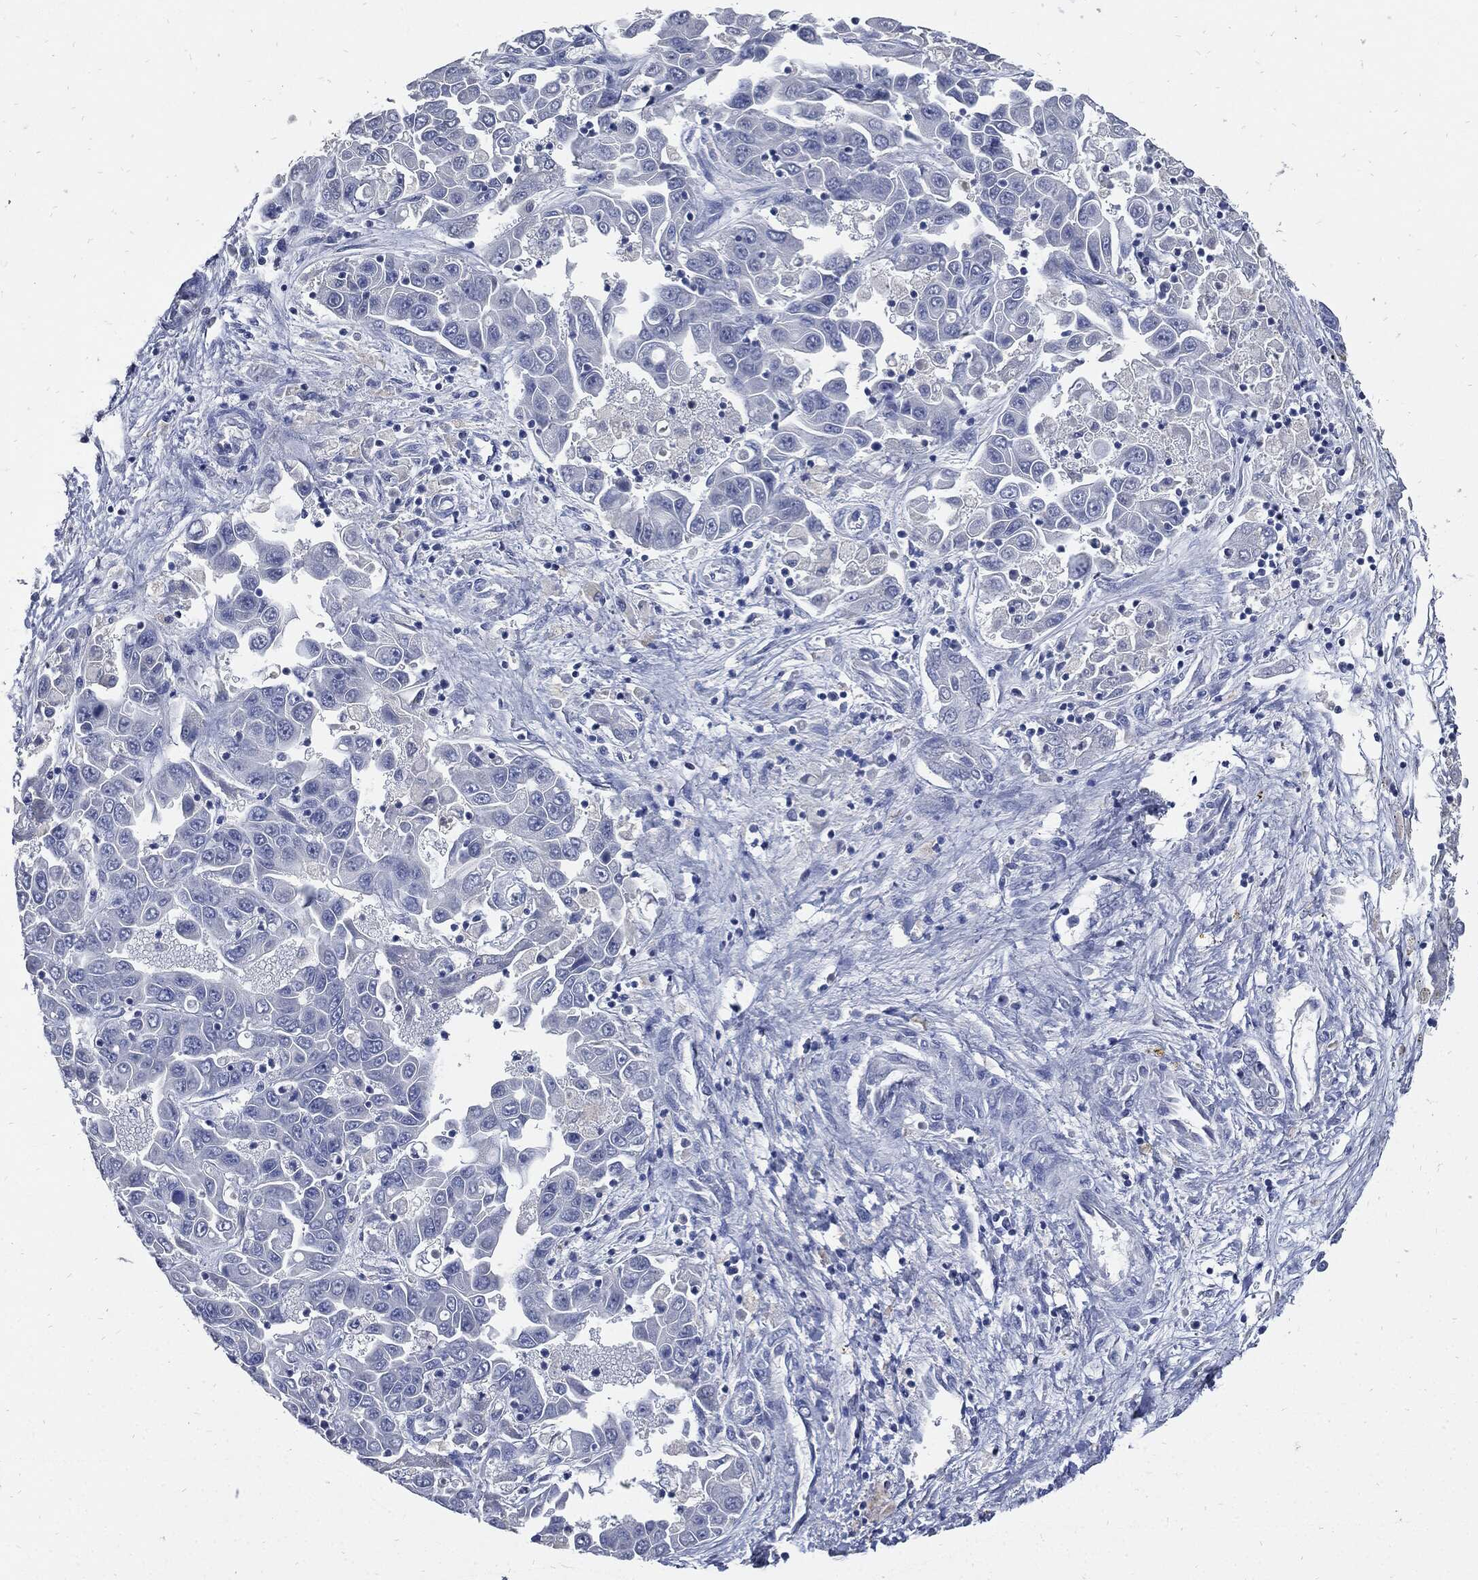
{"staining": {"intensity": "negative", "quantity": "none", "location": "none"}, "tissue": "liver cancer", "cell_type": "Tumor cells", "image_type": "cancer", "snomed": [{"axis": "morphology", "description": "Cholangiocarcinoma"}, {"axis": "topography", "description": "Liver"}], "caption": "This is an immunohistochemistry (IHC) micrograph of human cholangiocarcinoma (liver). There is no positivity in tumor cells.", "gene": "CPE", "patient": {"sex": "female", "age": 52}}